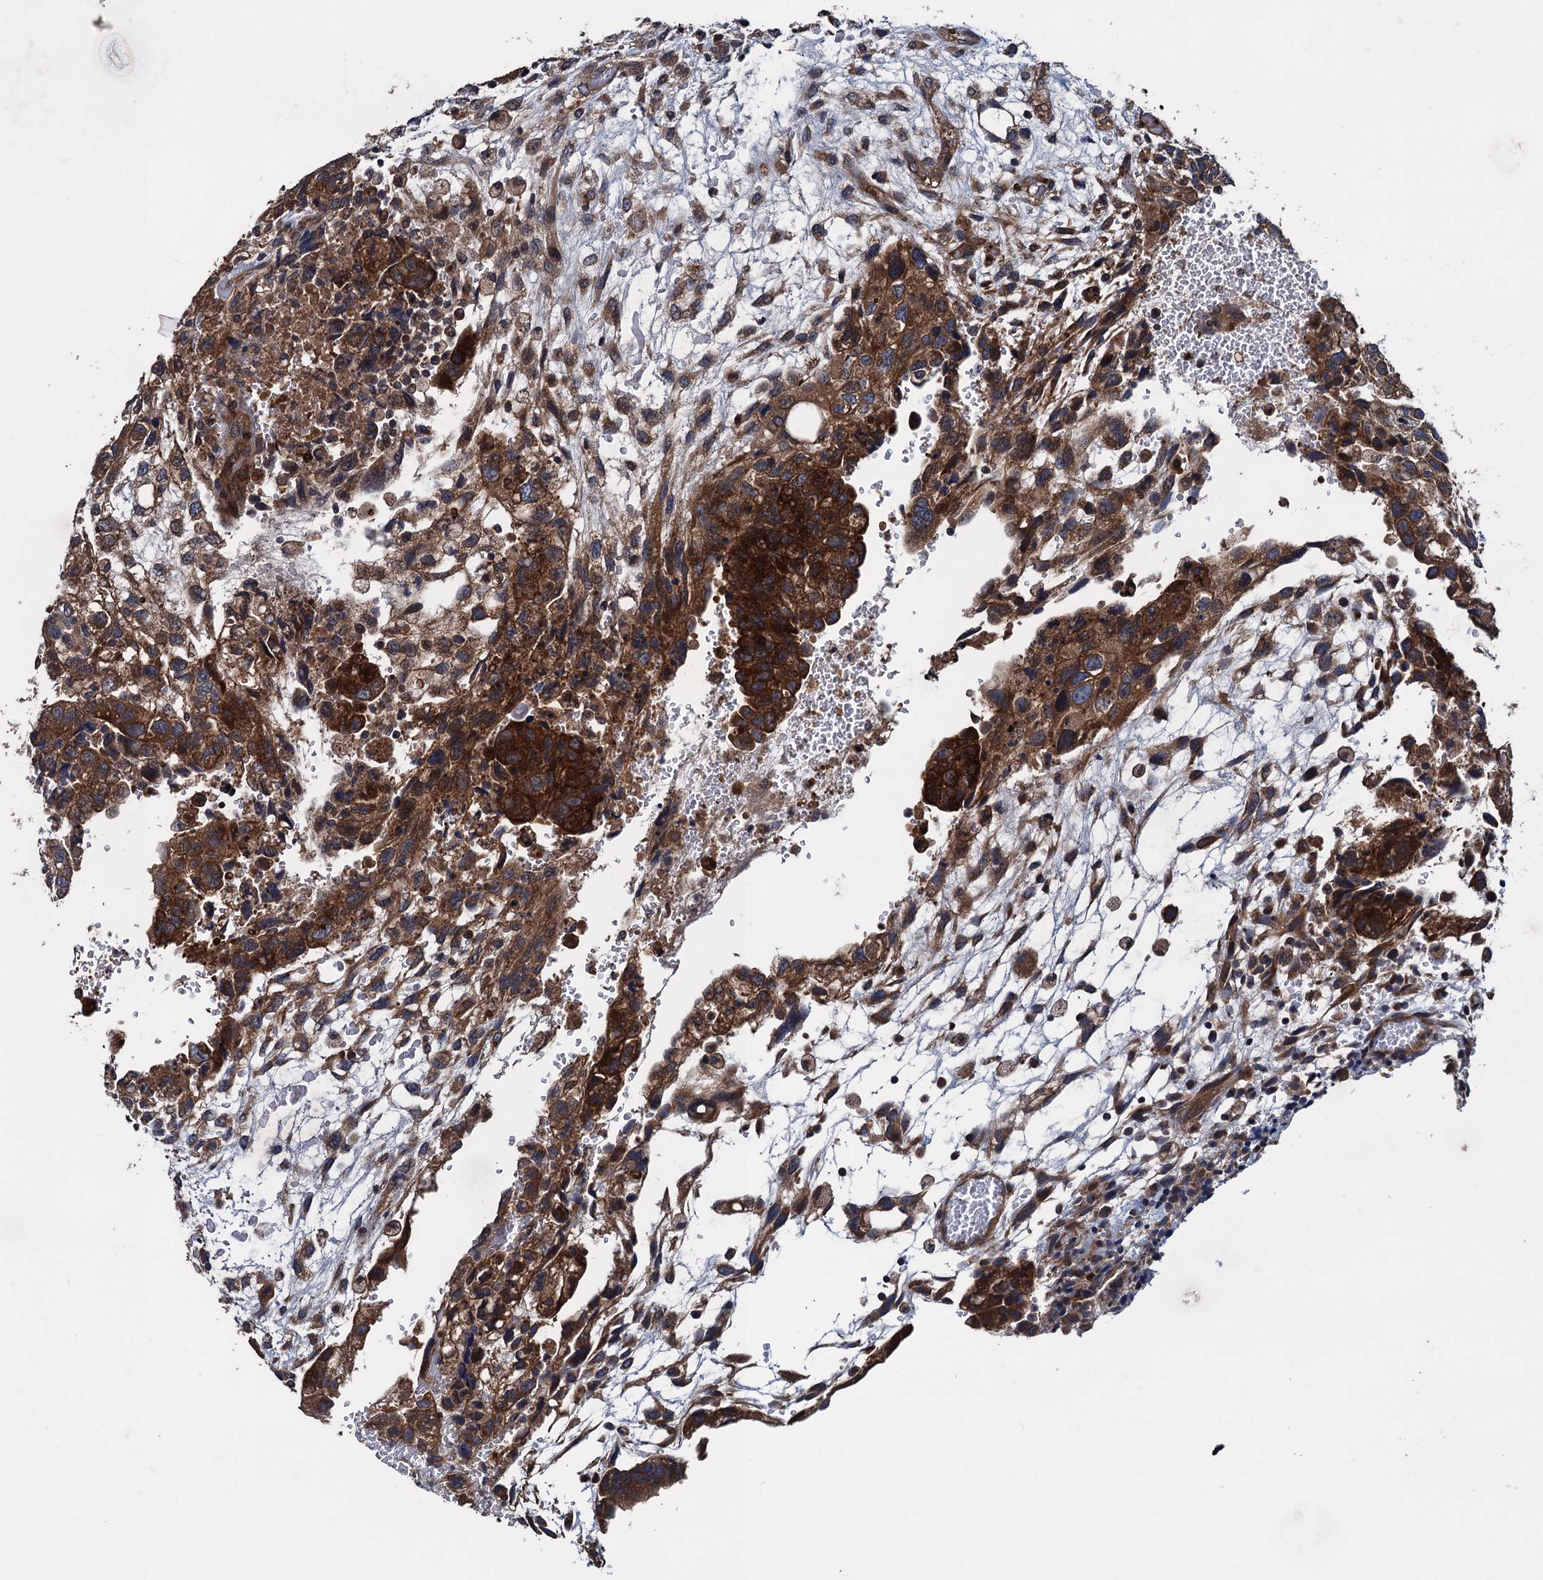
{"staining": {"intensity": "strong", "quantity": ">75%", "location": "cytoplasmic/membranous"}, "tissue": "testis cancer", "cell_type": "Tumor cells", "image_type": "cancer", "snomed": [{"axis": "morphology", "description": "Carcinoma, Embryonal, NOS"}, {"axis": "topography", "description": "Testis"}], "caption": "Testis cancer stained with a brown dye shows strong cytoplasmic/membranous positive expression in about >75% of tumor cells.", "gene": "BLTP3B", "patient": {"sex": "male", "age": 36}}